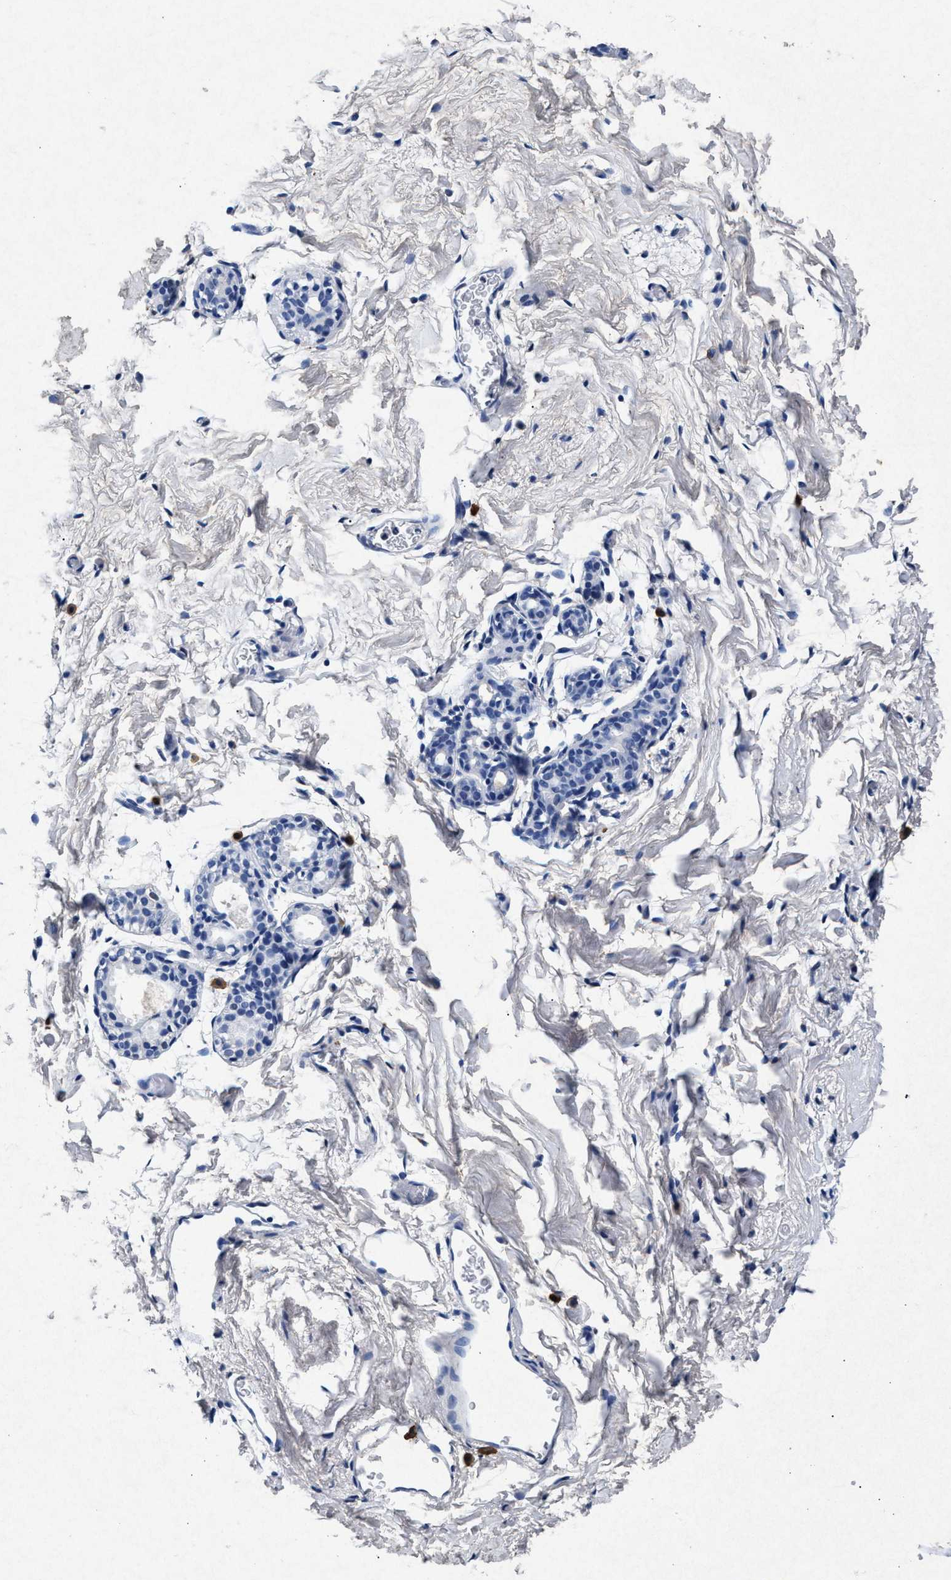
{"staining": {"intensity": "negative", "quantity": "none", "location": "none"}, "tissue": "breast", "cell_type": "Adipocytes", "image_type": "normal", "snomed": [{"axis": "morphology", "description": "Normal tissue, NOS"}, {"axis": "topography", "description": "Breast"}], "caption": "Immunohistochemistry histopathology image of normal breast stained for a protein (brown), which reveals no expression in adipocytes. (DAB IHC with hematoxylin counter stain).", "gene": "MAP6", "patient": {"sex": "female", "age": 62}}